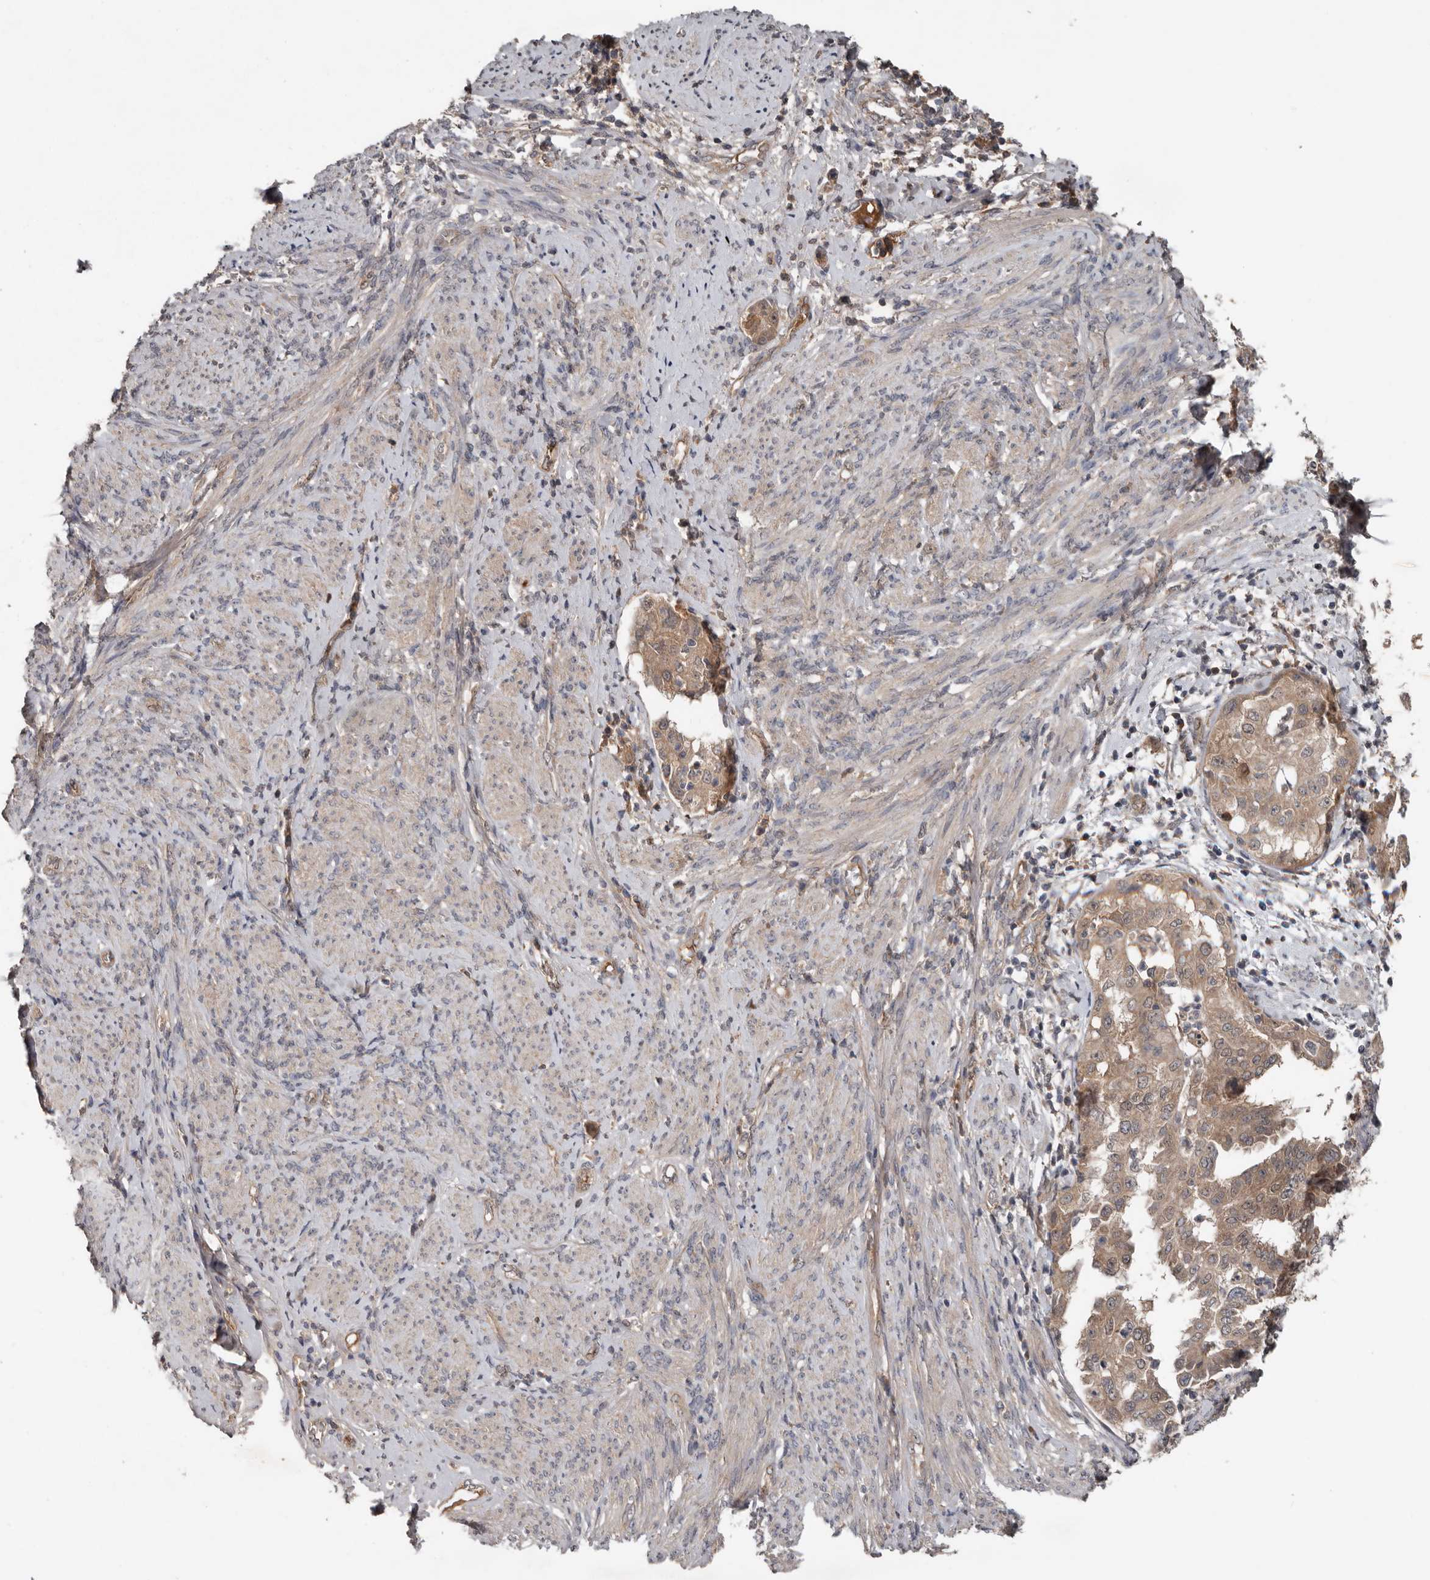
{"staining": {"intensity": "weak", "quantity": ">75%", "location": "cytoplasmic/membranous"}, "tissue": "endometrial cancer", "cell_type": "Tumor cells", "image_type": "cancer", "snomed": [{"axis": "morphology", "description": "Adenocarcinoma, NOS"}, {"axis": "topography", "description": "Endometrium"}], "caption": "A histopathology image of human endometrial adenocarcinoma stained for a protein shows weak cytoplasmic/membranous brown staining in tumor cells.", "gene": "DNAJB4", "patient": {"sex": "female", "age": 85}}